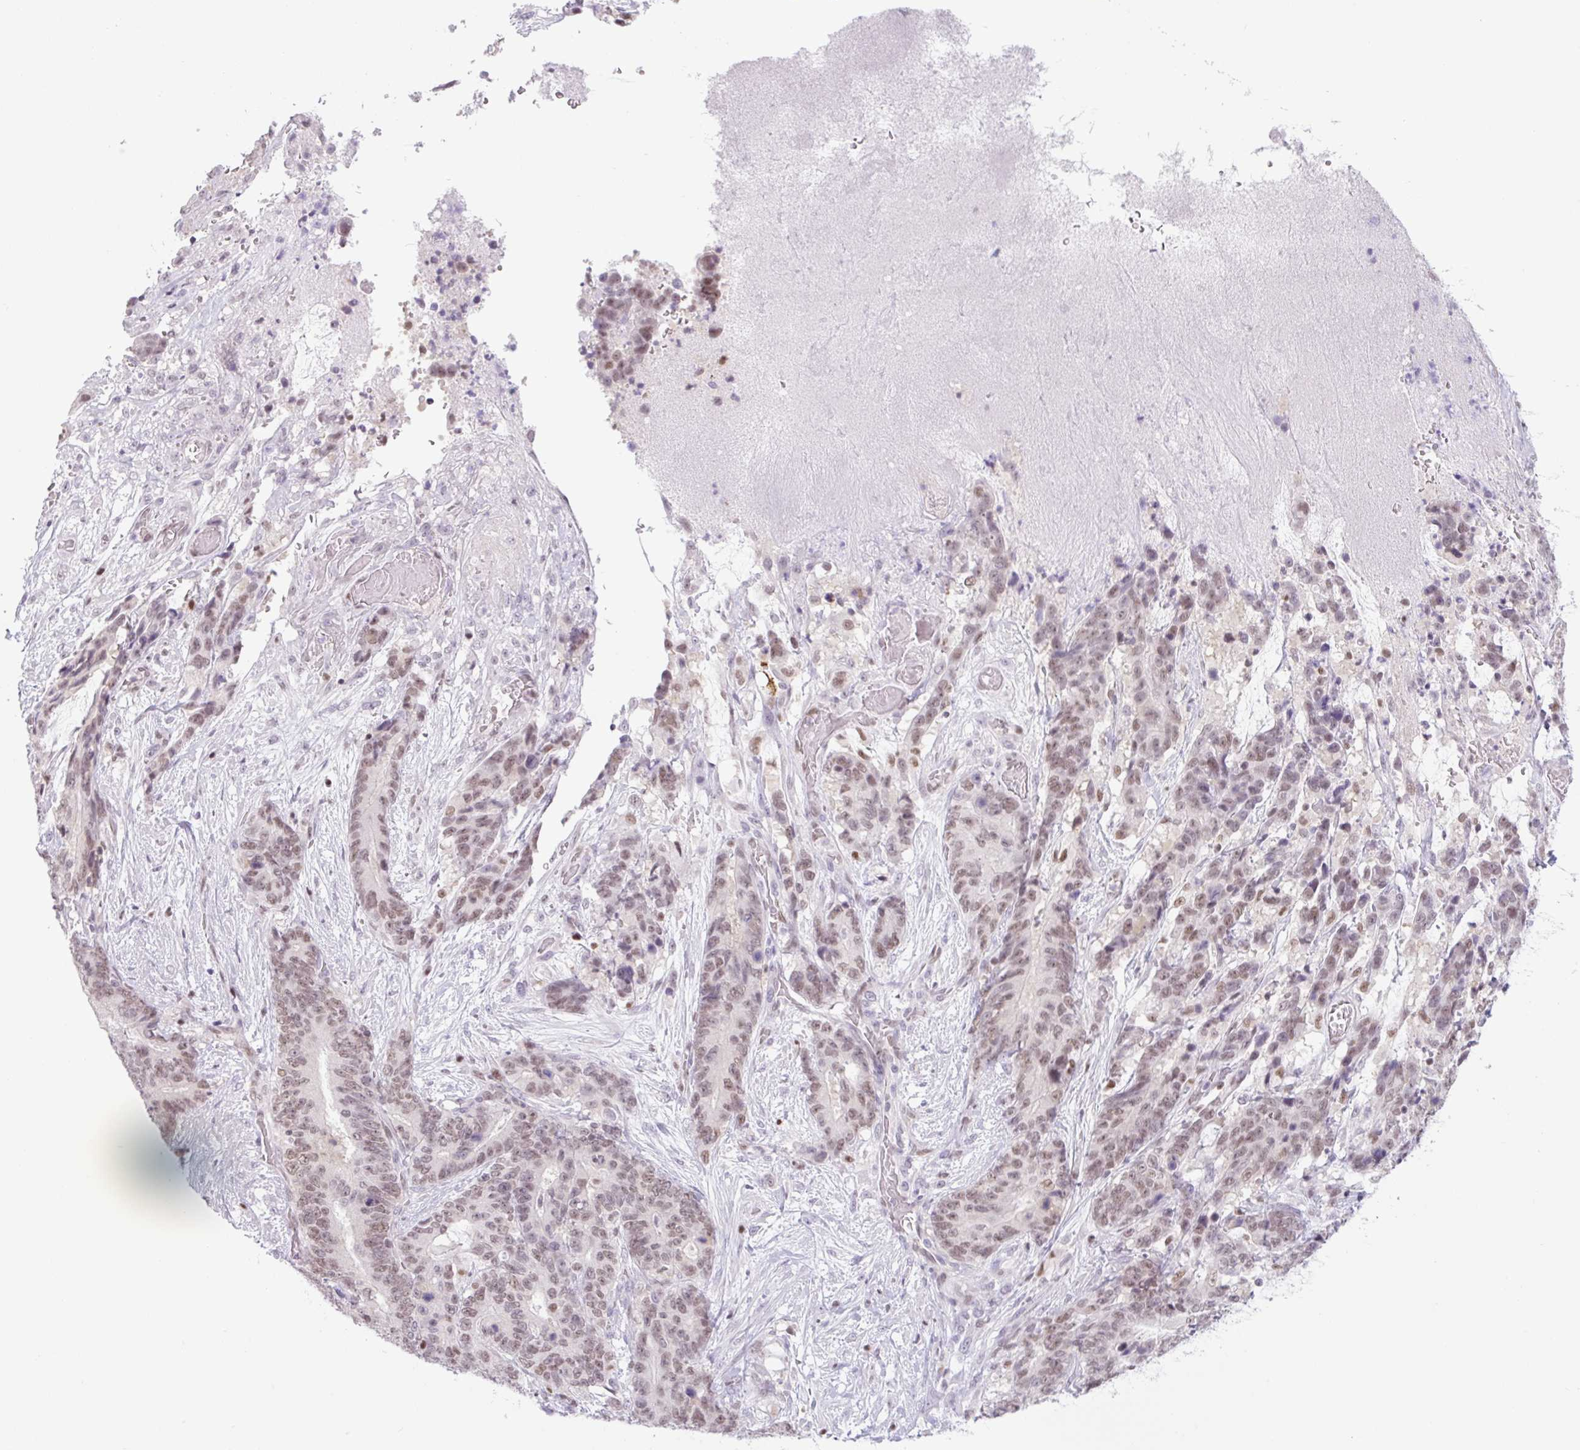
{"staining": {"intensity": "weak", "quantity": ">75%", "location": "nuclear"}, "tissue": "stomach cancer", "cell_type": "Tumor cells", "image_type": "cancer", "snomed": [{"axis": "morphology", "description": "Normal tissue, NOS"}, {"axis": "morphology", "description": "Adenocarcinoma, NOS"}, {"axis": "topography", "description": "Stomach"}], "caption": "Immunohistochemical staining of adenocarcinoma (stomach) exhibits low levels of weak nuclear protein staining in about >75% of tumor cells. The staining was performed using DAB to visualize the protein expression in brown, while the nuclei were stained in blue with hematoxylin (Magnification: 20x).", "gene": "TLE3", "patient": {"sex": "female", "age": 64}}